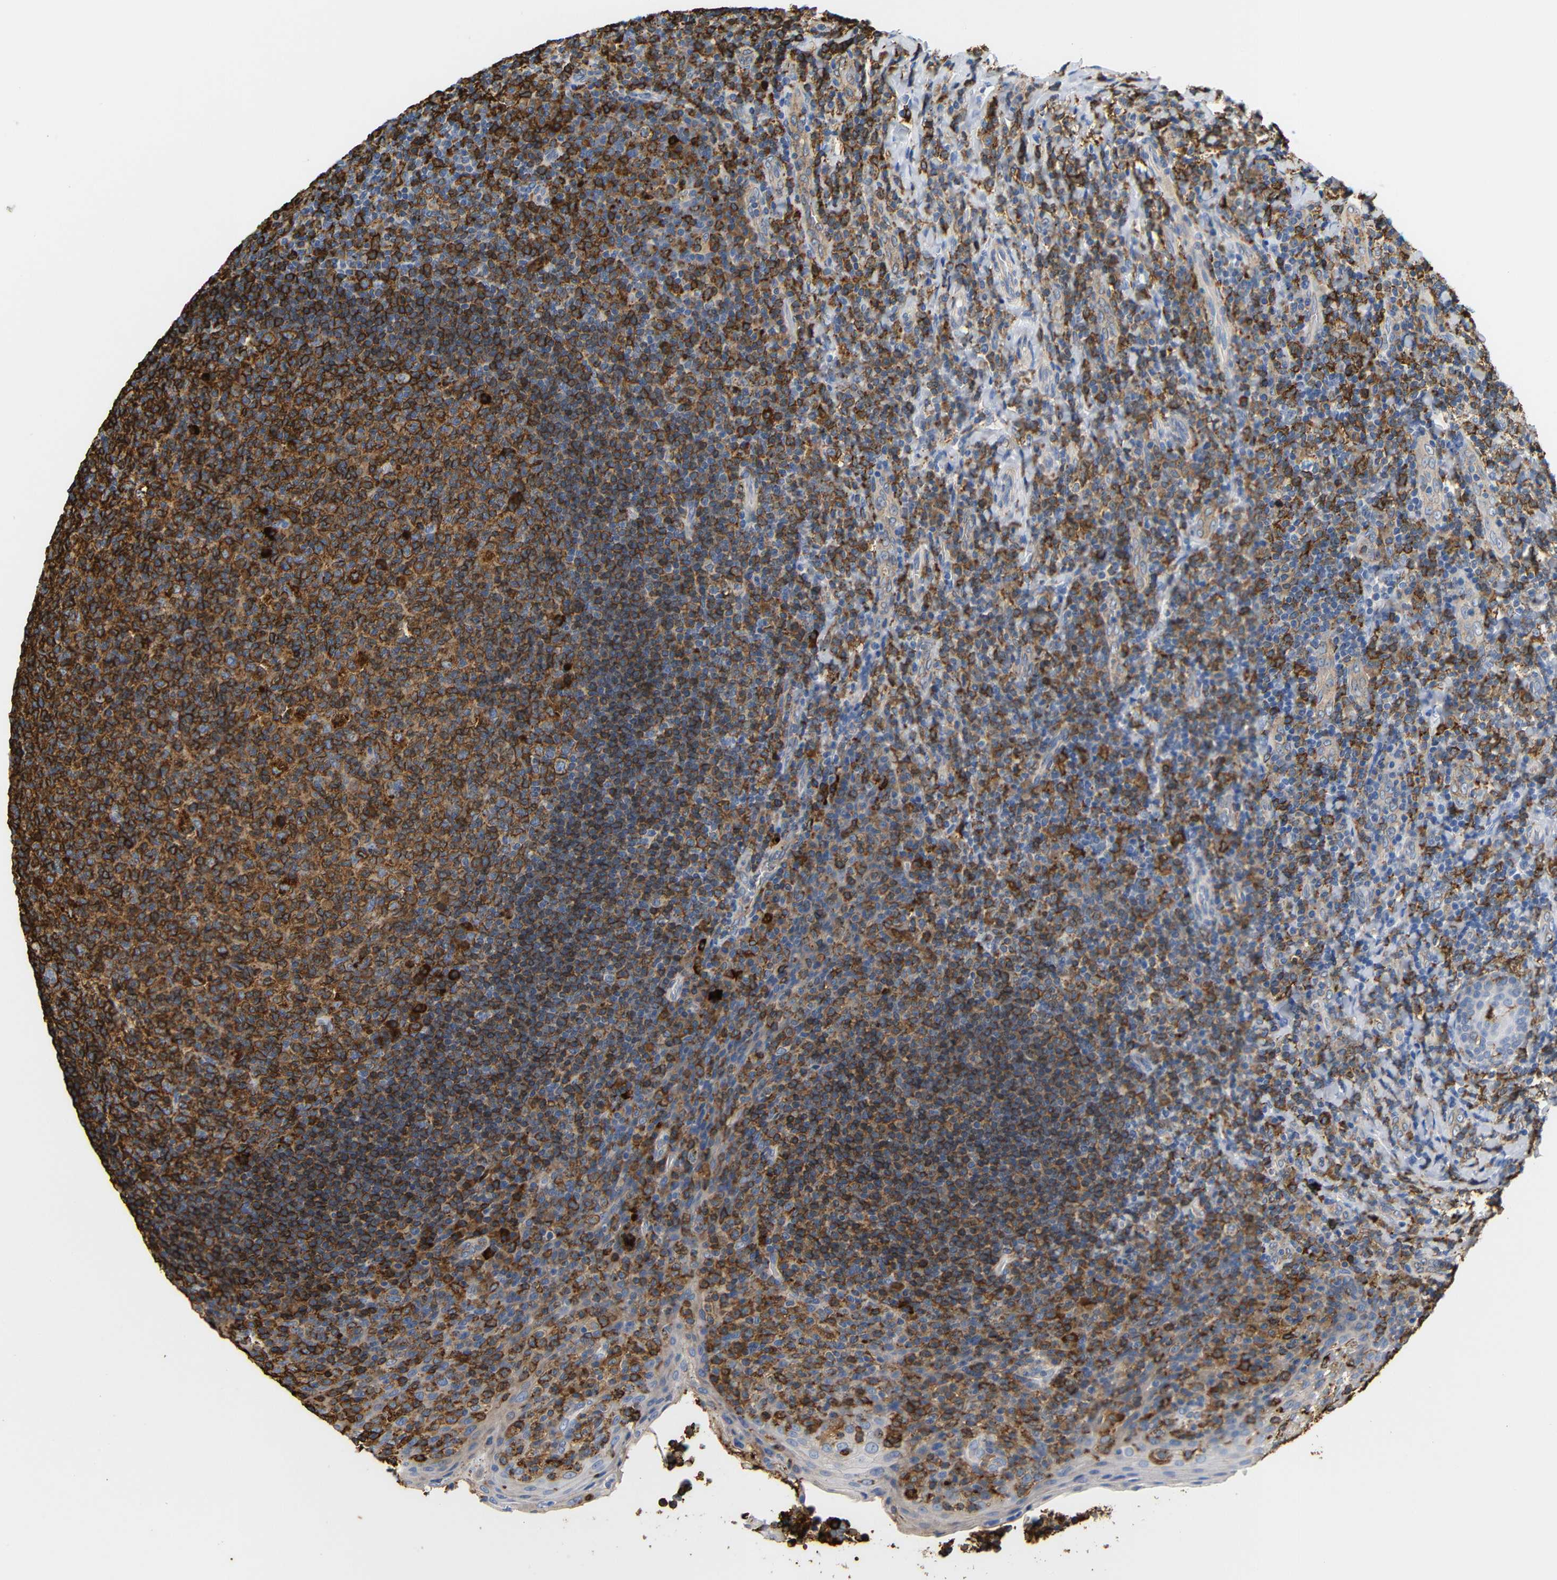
{"staining": {"intensity": "strong", "quantity": ">75%", "location": "cytoplasmic/membranous"}, "tissue": "tonsil", "cell_type": "Germinal center cells", "image_type": "normal", "snomed": [{"axis": "morphology", "description": "Normal tissue, NOS"}, {"axis": "topography", "description": "Tonsil"}], "caption": "Immunohistochemistry of unremarkable human tonsil reveals high levels of strong cytoplasmic/membranous staining in about >75% of germinal center cells.", "gene": "HLA", "patient": {"sex": "male", "age": 17}}